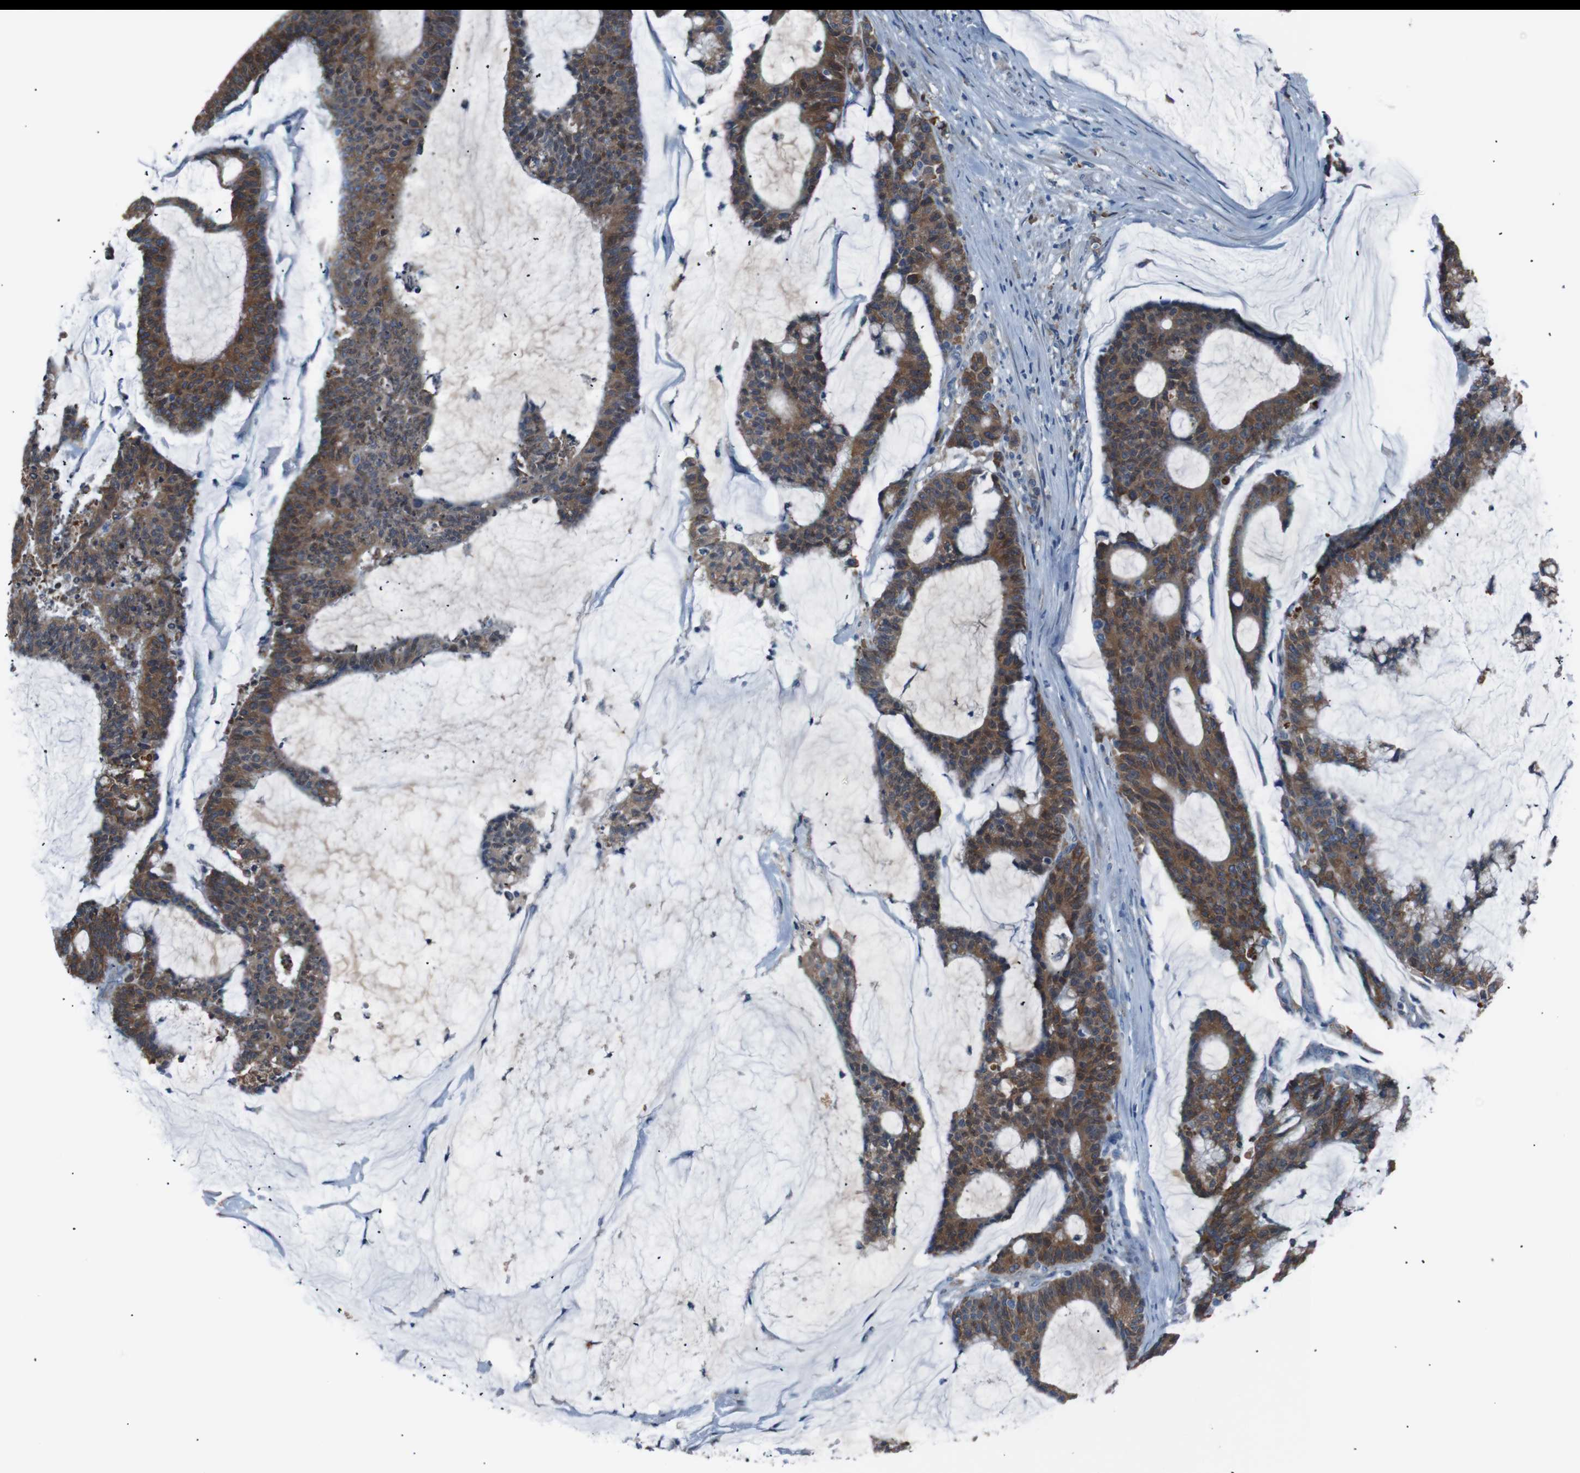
{"staining": {"intensity": "moderate", "quantity": ">75%", "location": "cytoplasmic/membranous"}, "tissue": "colorectal cancer", "cell_type": "Tumor cells", "image_type": "cancer", "snomed": [{"axis": "morphology", "description": "Adenocarcinoma, NOS"}, {"axis": "topography", "description": "Colon"}], "caption": "This micrograph reveals IHC staining of human colorectal adenocarcinoma, with medium moderate cytoplasmic/membranous expression in approximately >75% of tumor cells.", "gene": "SIGMAR1", "patient": {"sex": "female", "age": 84}}